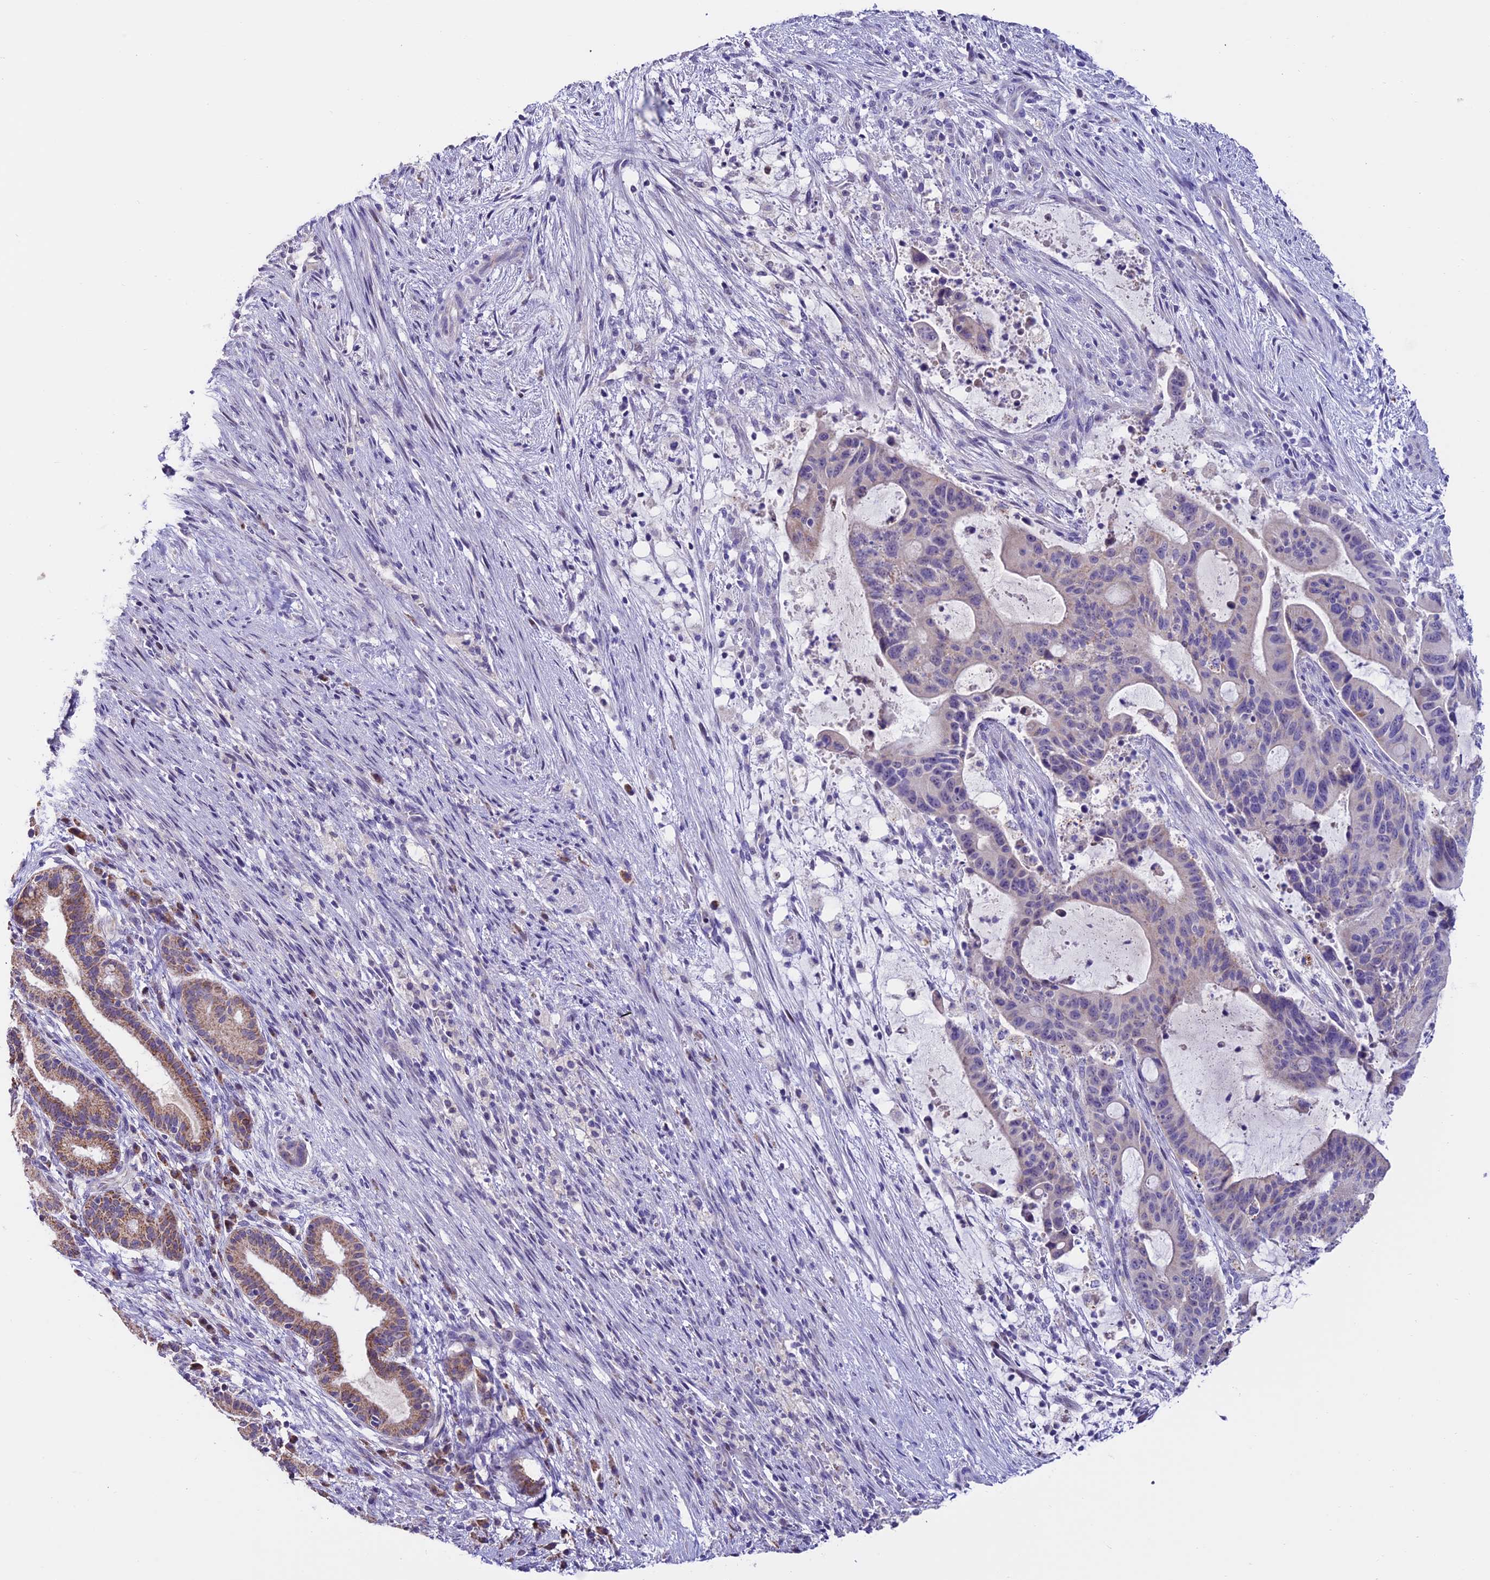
{"staining": {"intensity": "moderate", "quantity": "25%-75%", "location": "cytoplasmic/membranous"}, "tissue": "liver cancer", "cell_type": "Tumor cells", "image_type": "cancer", "snomed": [{"axis": "morphology", "description": "Normal tissue, NOS"}, {"axis": "morphology", "description": "Cholangiocarcinoma"}, {"axis": "topography", "description": "Liver"}, {"axis": "topography", "description": "Peripheral nerve tissue"}], "caption": "Immunohistochemical staining of human liver cholangiocarcinoma exhibits medium levels of moderate cytoplasmic/membranous protein staining in approximately 25%-75% of tumor cells.", "gene": "SLC10A1", "patient": {"sex": "female", "age": 73}}